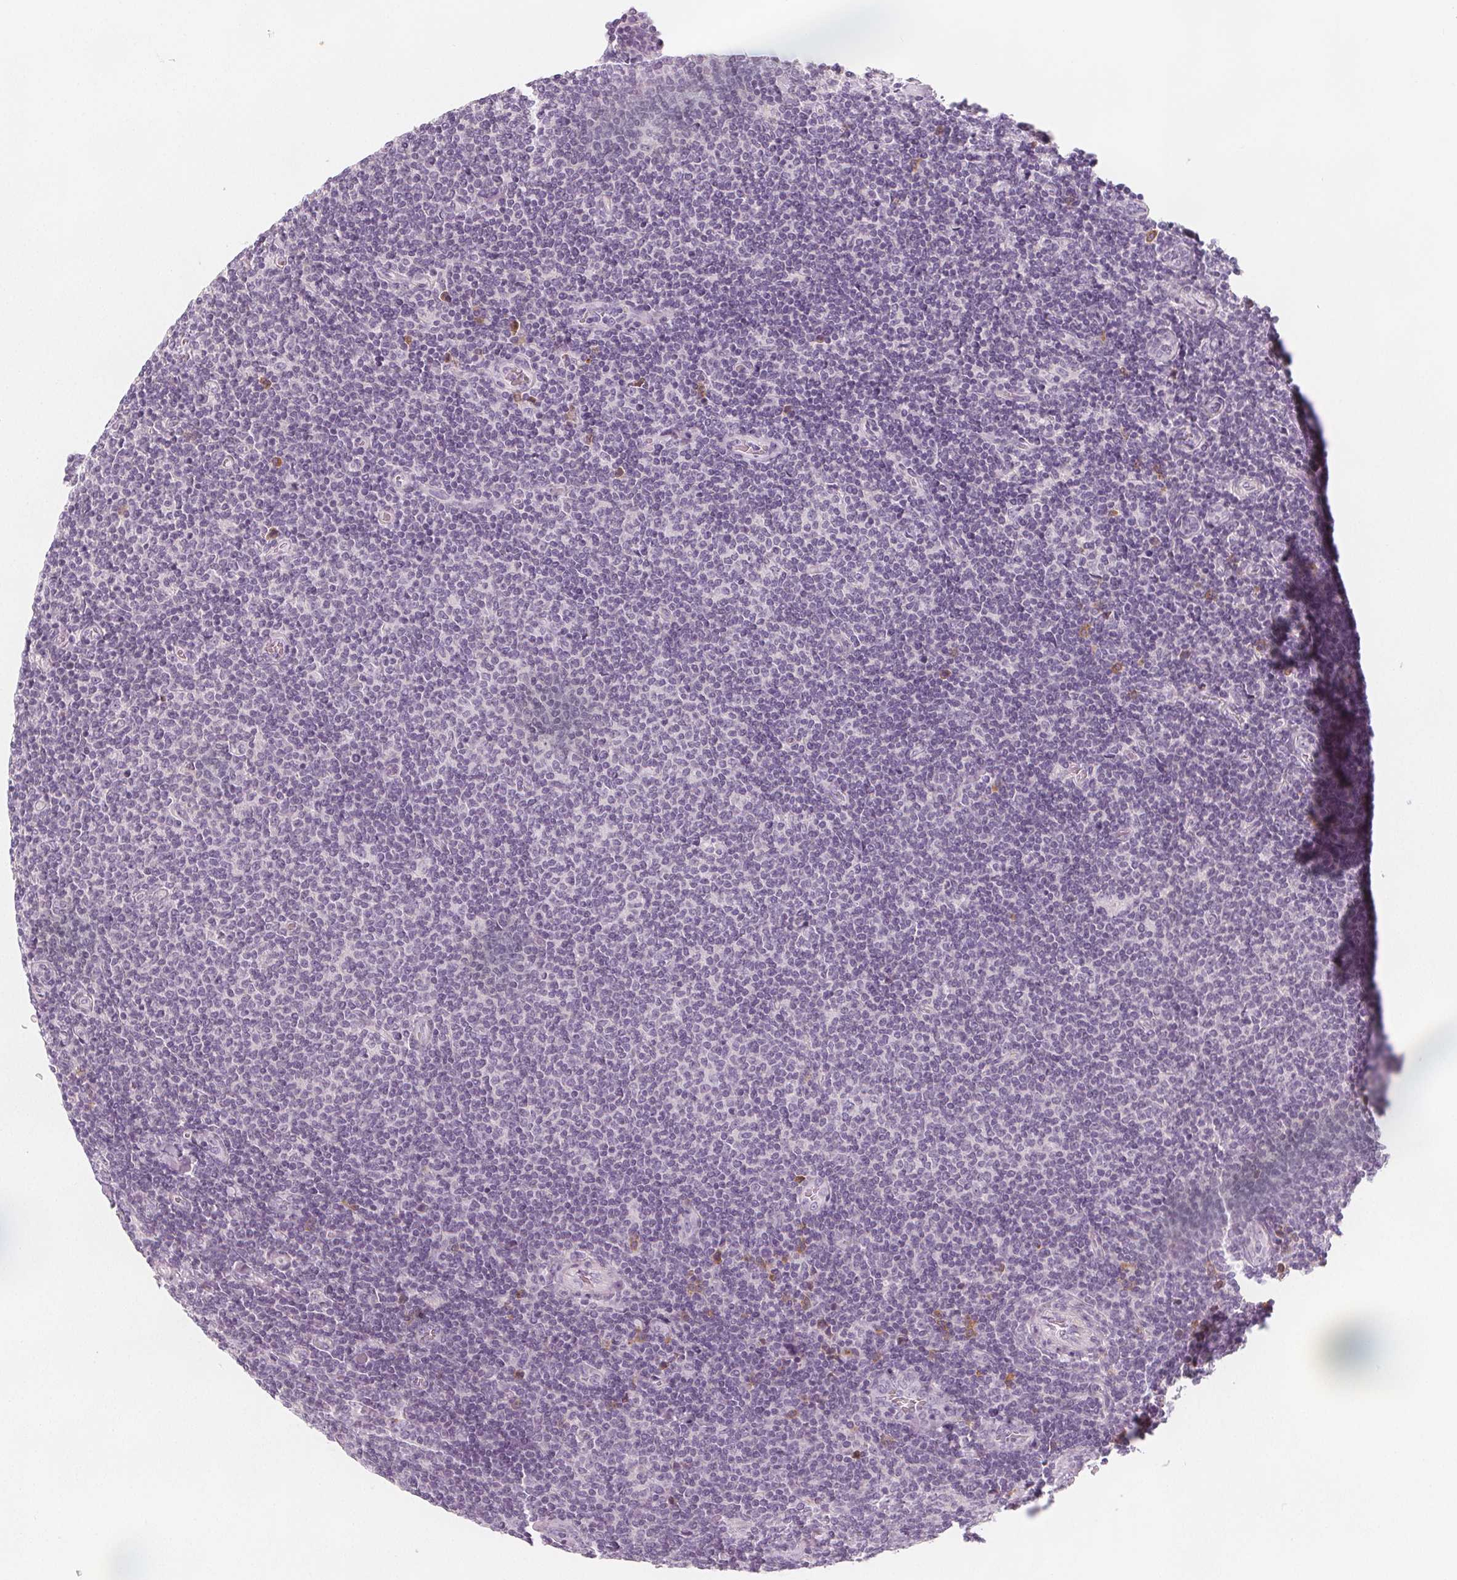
{"staining": {"intensity": "negative", "quantity": "none", "location": "none"}, "tissue": "lymphoma", "cell_type": "Tumor cells", "image_type": "cancer", "snomed": [{"axis": "morphology", "description": "Malignant lymphoma, non-Hodgkin's type, Low grade"}, {"axis": "topography", "description": "Lymph node"}], "caption": "This is a image of immunohistochemistry staining of lymphoma, which shows no positivity in tumor cells. (DAB immunohistochemistry (IHC), high magnification).", "gene": "MAP1A", "patient": {"sex": "male", "age": 52}}